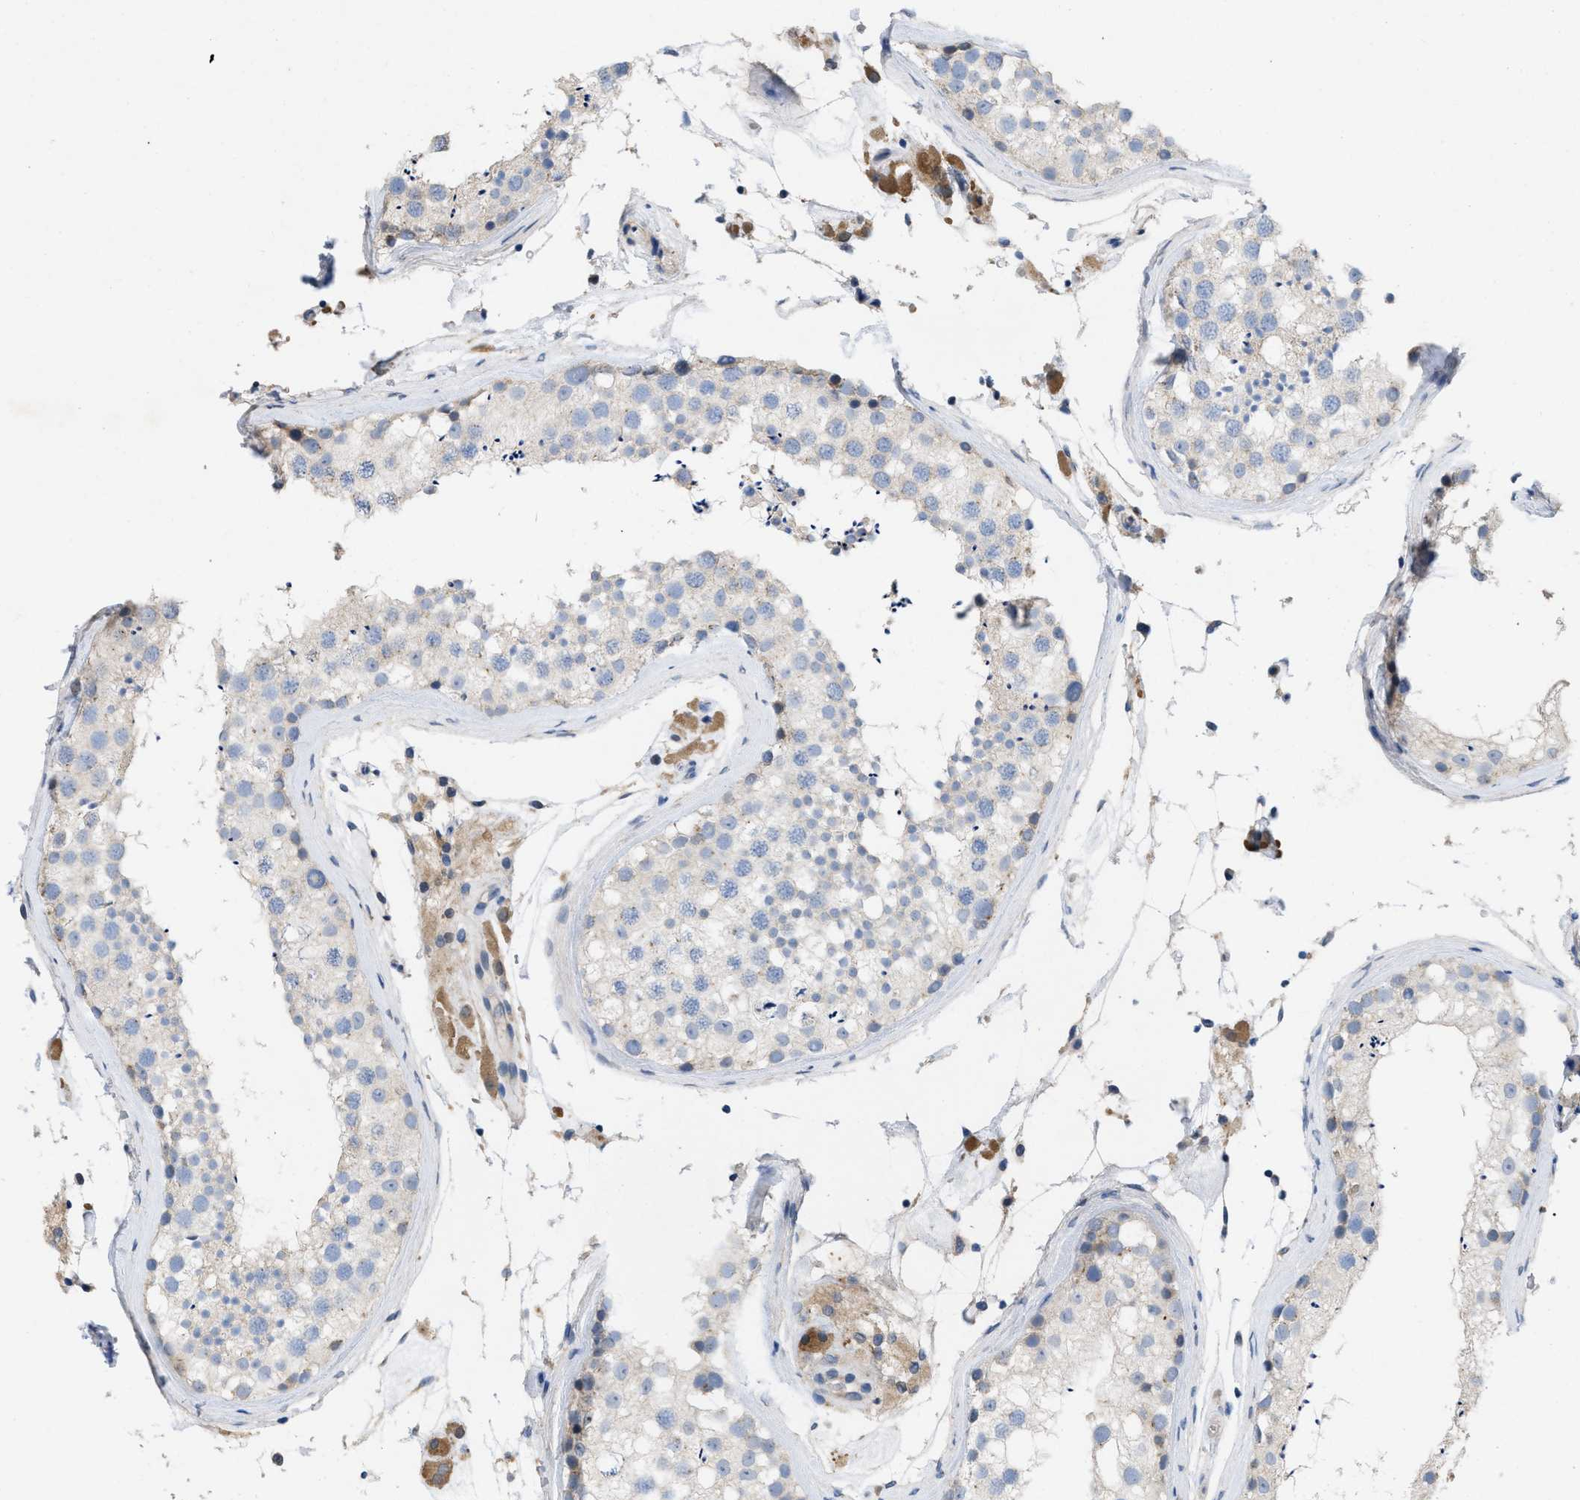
{"staining": {"intensity": "negative", "quantity": "none", "location": "none"}, "tissue": "testis", "cell_type": "Cells in seminiferous ducts", "image_type": "normal", "snomed": [{"axis": "morphology", "description": "Normal tissue, NOS"}, {"axis": "topography", "description": "Testis"}], "caption": "Unremarkable testis was stained to show a protein in brown. There is no significant staining in cells in seminiferous ducts. (Immunohistochemistry, brightfield microscopy, high magnification).", "gene": "PLPPR5", "patient": {"sex": "male", "age": 46}}